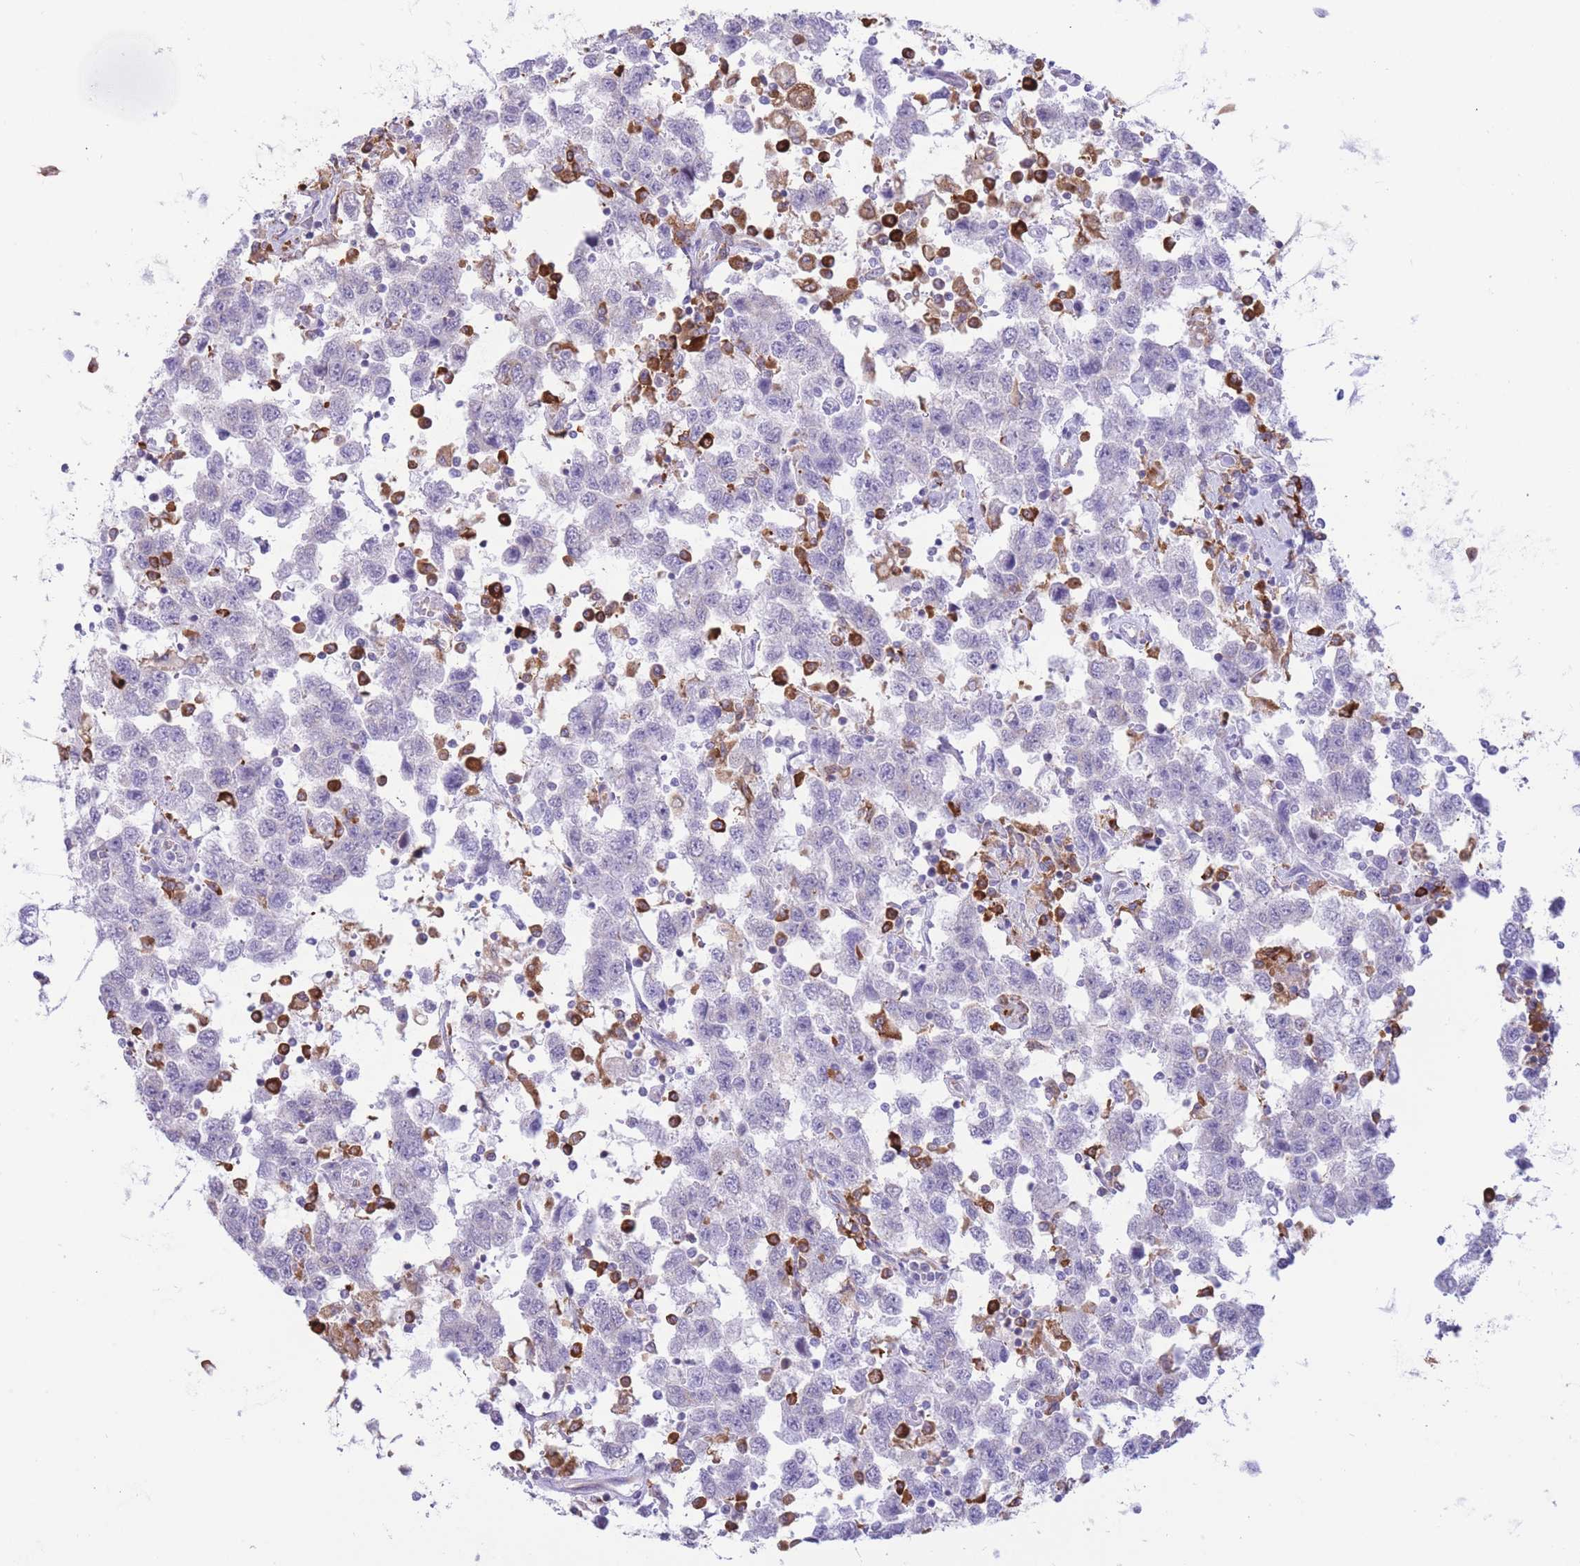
{"staining": {"intensity": "negative", "quantity": "none", "location": "none"}, "tissue": "testis cancer", "cell_type": "Tumor cells", "image_type": "cancer", "snomed": [{"axis": "morphology", "description": "Seminoma, NOS"}, {"axis": "topography", "description": "Testis"}], "caption": "Tumor cells show no significant protein expression in testis seminoma.", "gene": "MYDGF", "patient": {"sex": "male", "age": 41}}